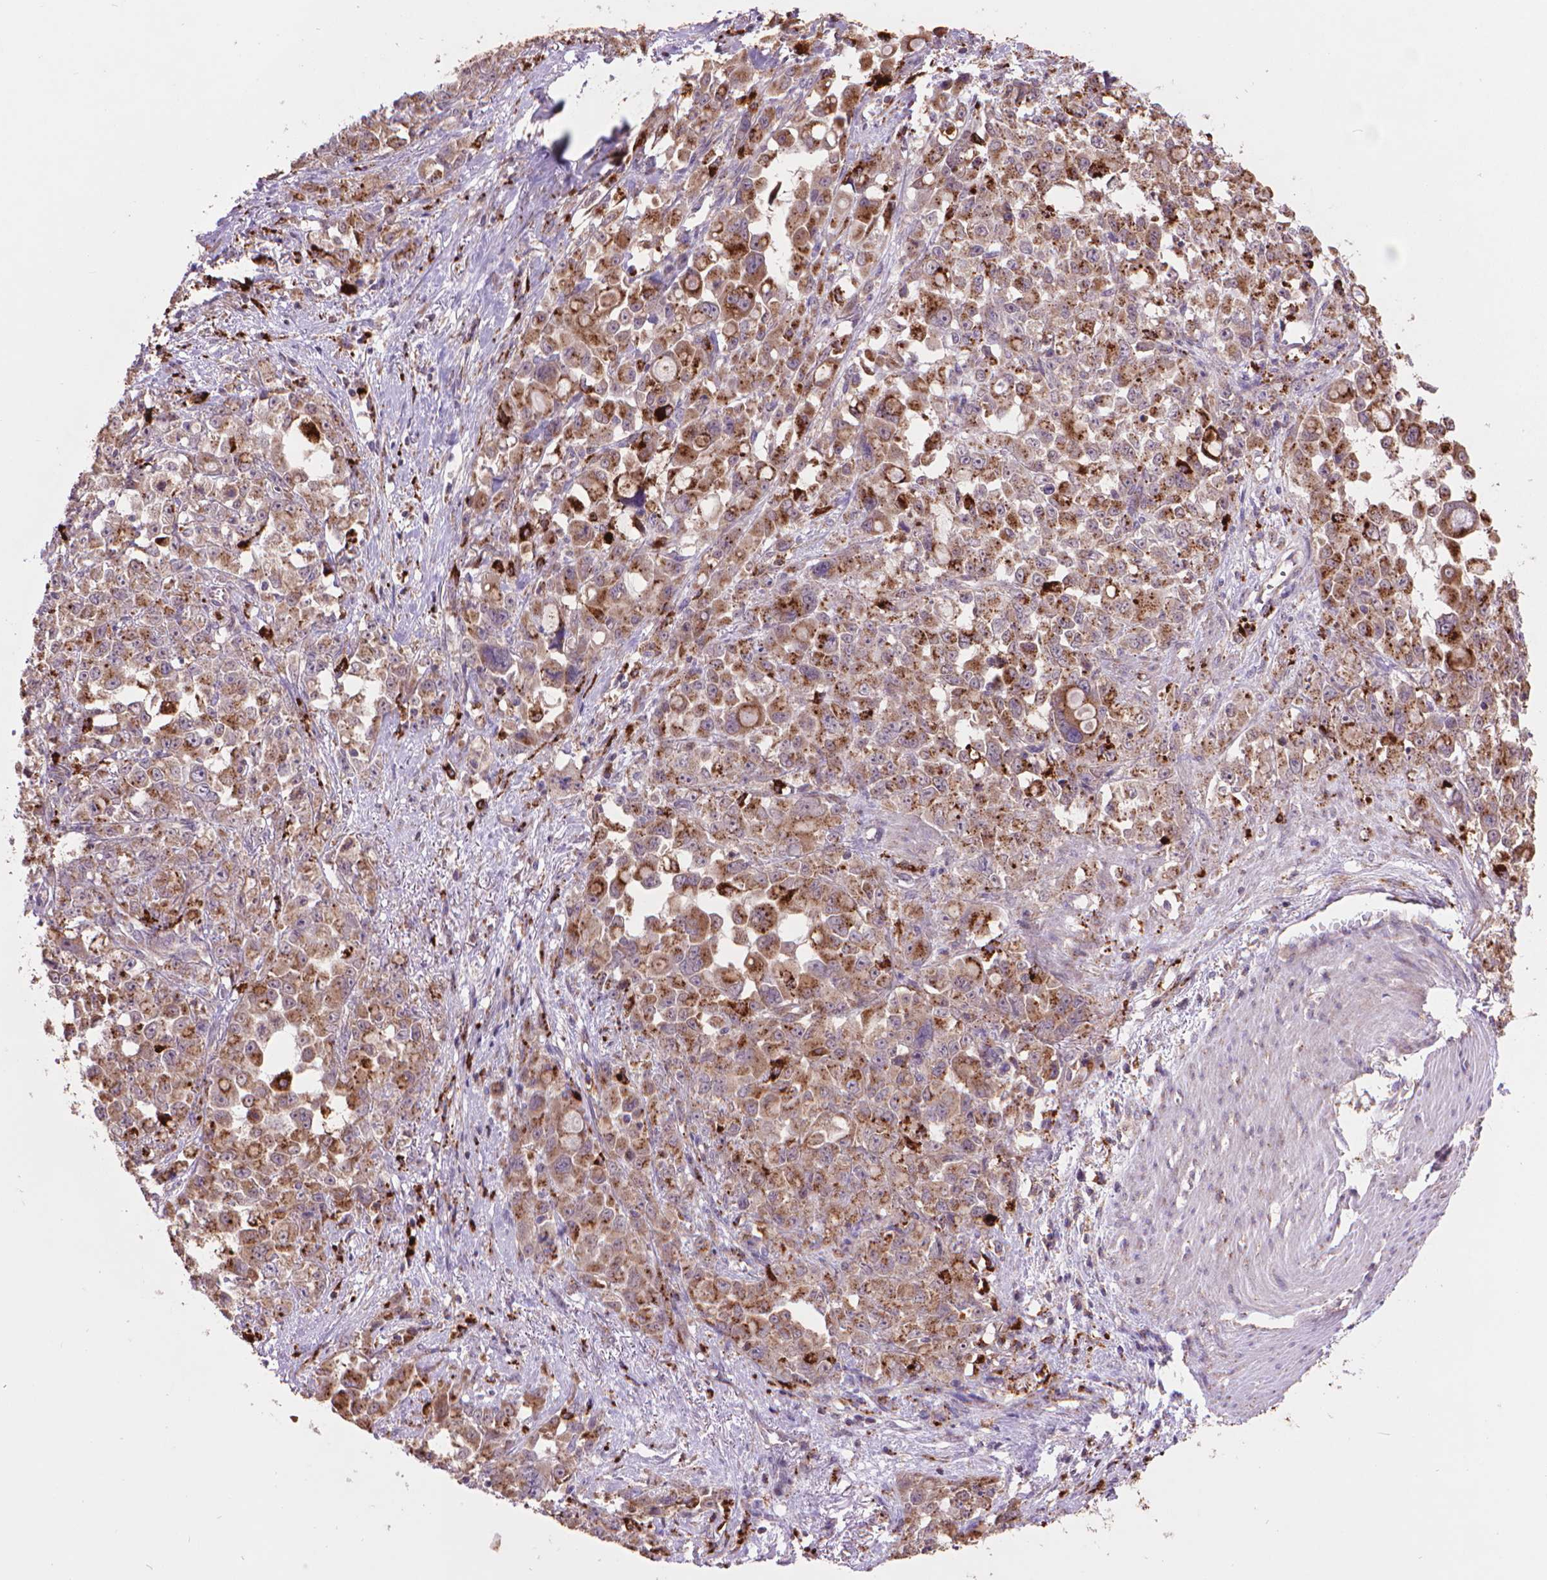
{"staining": {"intensity": "moderate", "quantity": ">75%", "location": "cytoplasmic/membranous"}, "tissue": "stomach cancer", "cell_type": "Tumor cells", "image_type": "cancer", "snomed": [{"axis": "morphology", "description": "Adenocarcinoma, NOS"}, {"axis": "topography", "description": "Stomach"}], "caption": "Immunohistochemistry (IHC) image of neoplastic tissue: human stomach cancer stained using immunohistochemistry (IHC) displays medium levels of moderate protein expression localized specifically in the cytoplasmic/membranous of tumor cells, appearing as a cytoplasmic/membranous brown color.", "gene": "GLB1", "patient": {"sex": "female", "age": 76}}